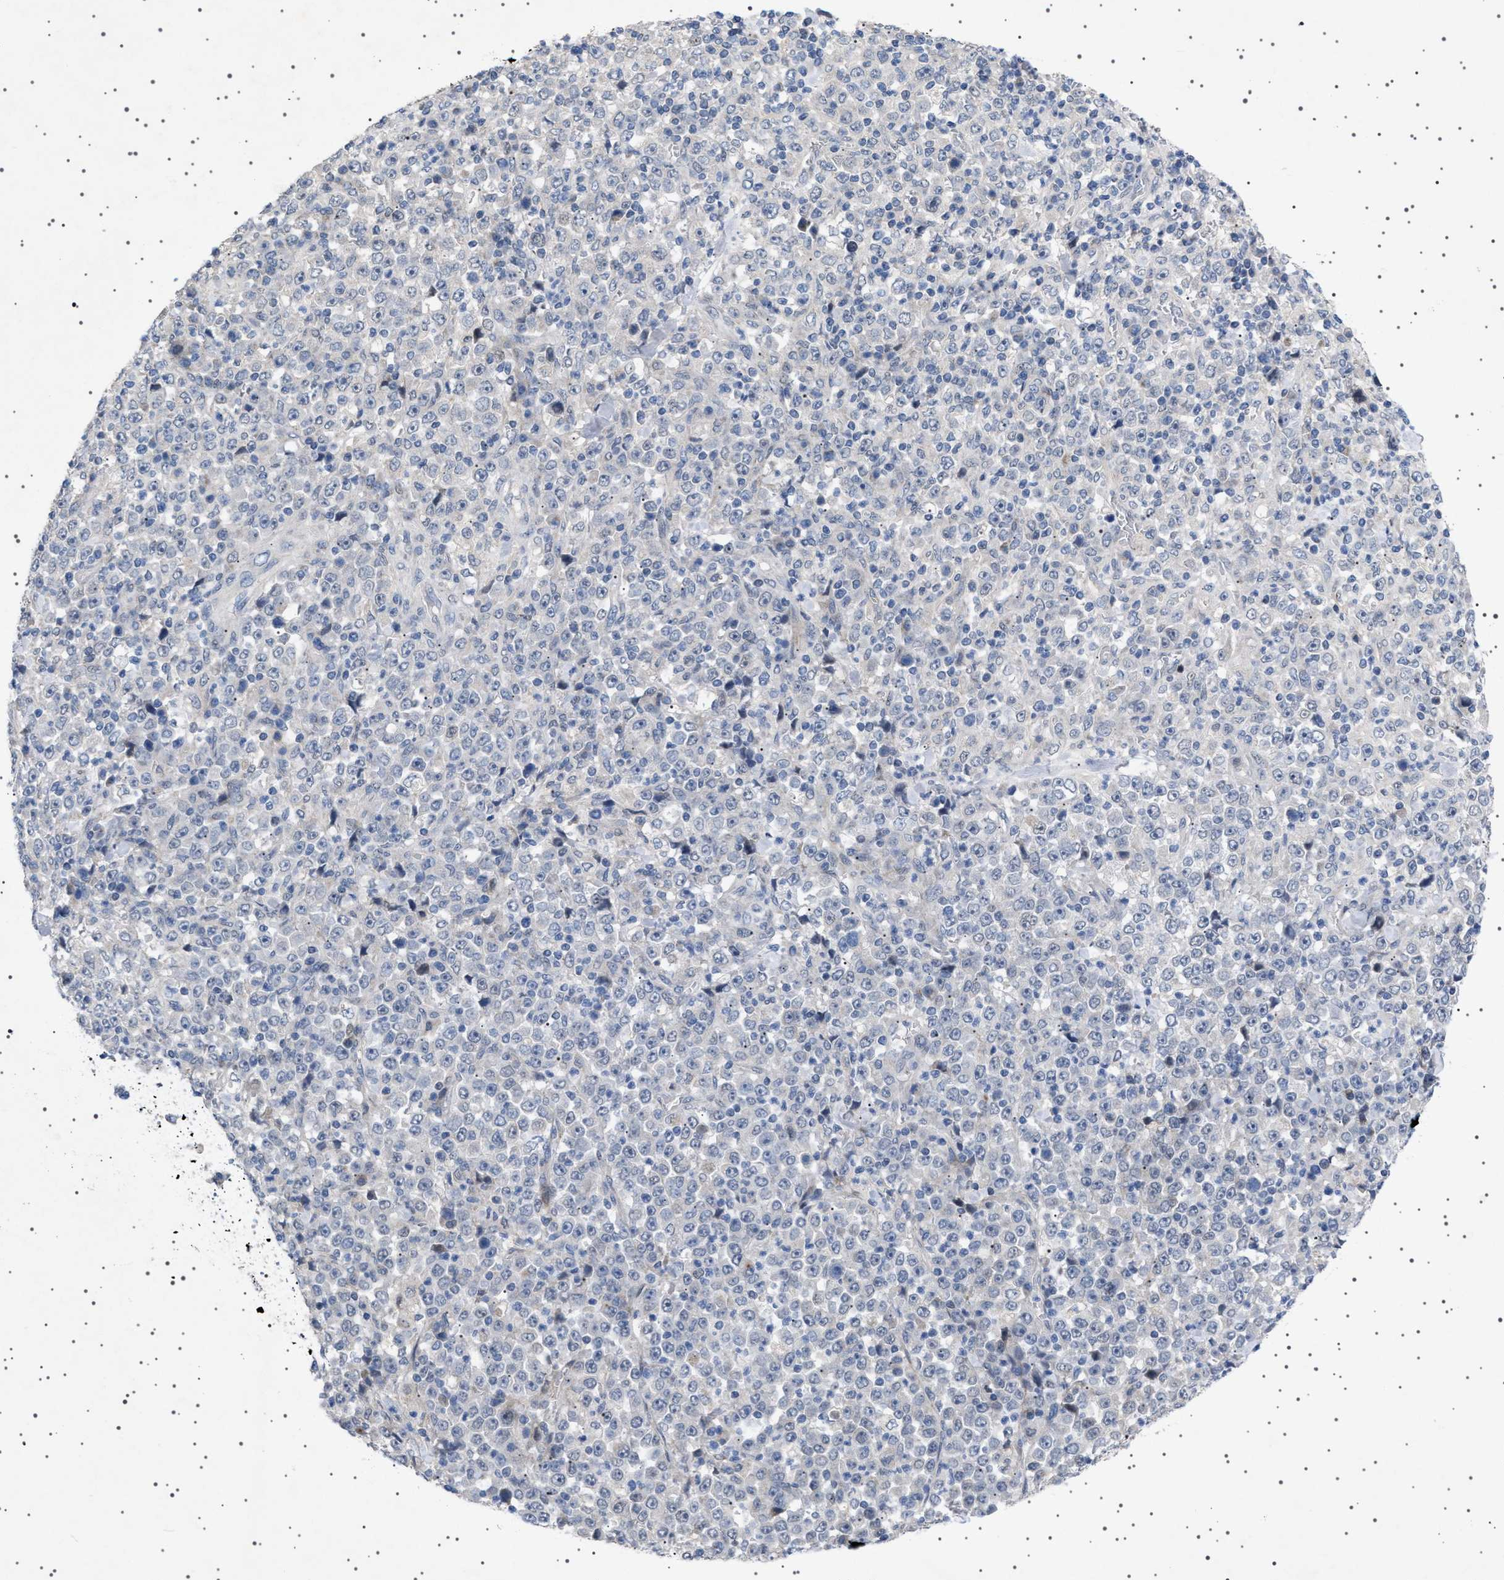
{"staining": {"intensity": "negative", "quantity": "none", "location": "none"}, "tissue": "stomach cancer", "cell_type": "Tumor cells", "image_type": "cancer", "snomed": [{"axis": "morphology", "description": "Normal tissue, NOS"}, {"axis": "morphology", "description": "Adenocarcinoma, NOS"}, {"axis": "topography", "description": "Stomach, upper"}, {"axis": "topography", "description": "Stomach"}], "caption": "A histopathology image of human stomach cancer (adenocarcinoma) is negative for staining in tumor cells.", "gene": "HTR1A", "patient": {"sex": "male", "age": 59}}